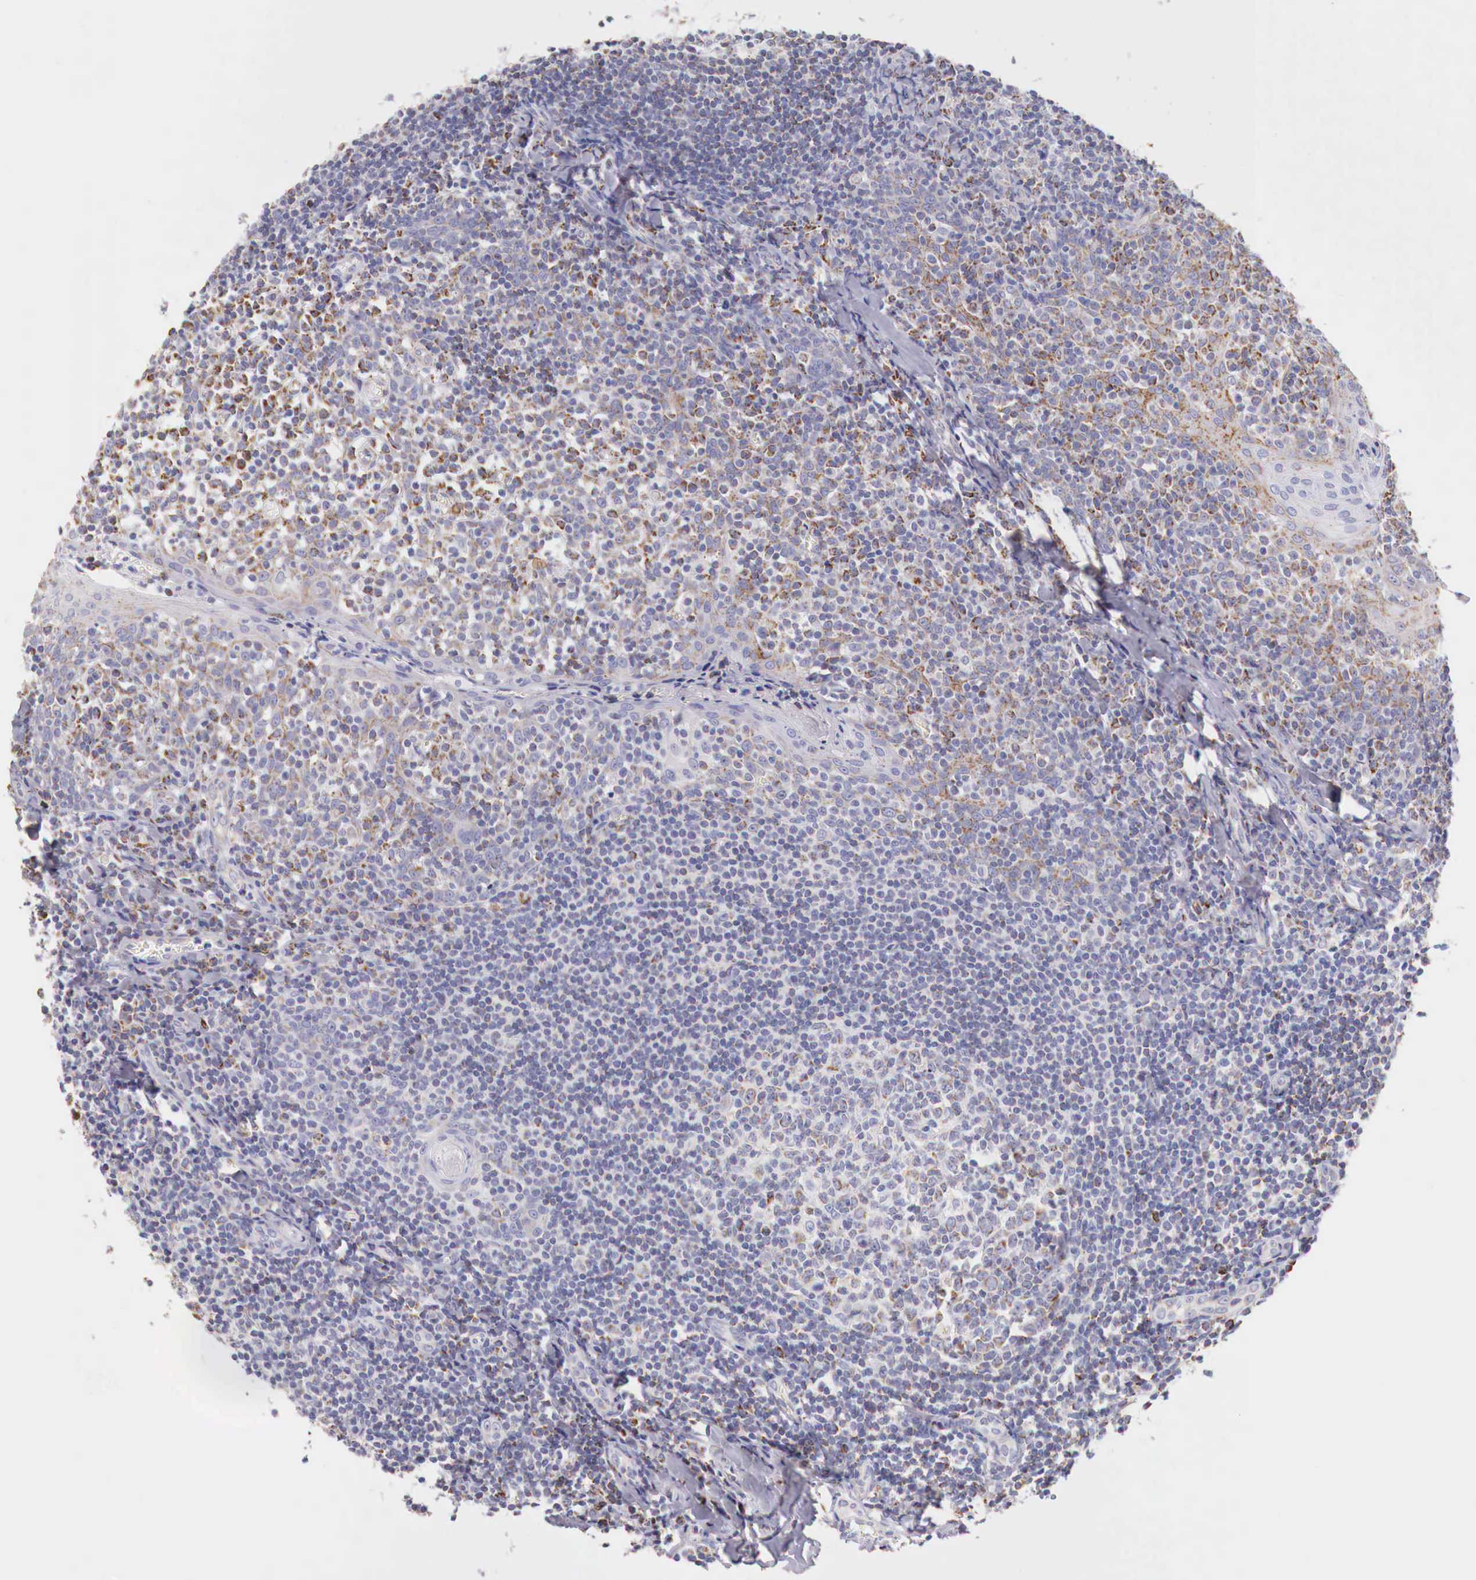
{"staining": {"intensity": "moderate", "quantity": ">75%", "location": "cytoplasmic/membranous"}, "tissue": "tonsil", "cell_type": "Germinal center cells", "image_type": "normal", "snomed": [{"axis": "morphology", "description": "Normal tissue, NOS"}, {"axis": "topography", "description": "Tonsil"}], "caption": "This is a histology image of immunohistochemistry staining of normal tonsil, which shows moderate positivity in the cytoplasmic/membranous of germinal center cells.", "gene": "IDH3G", "patient": {"sex": "female", "age": 41}}